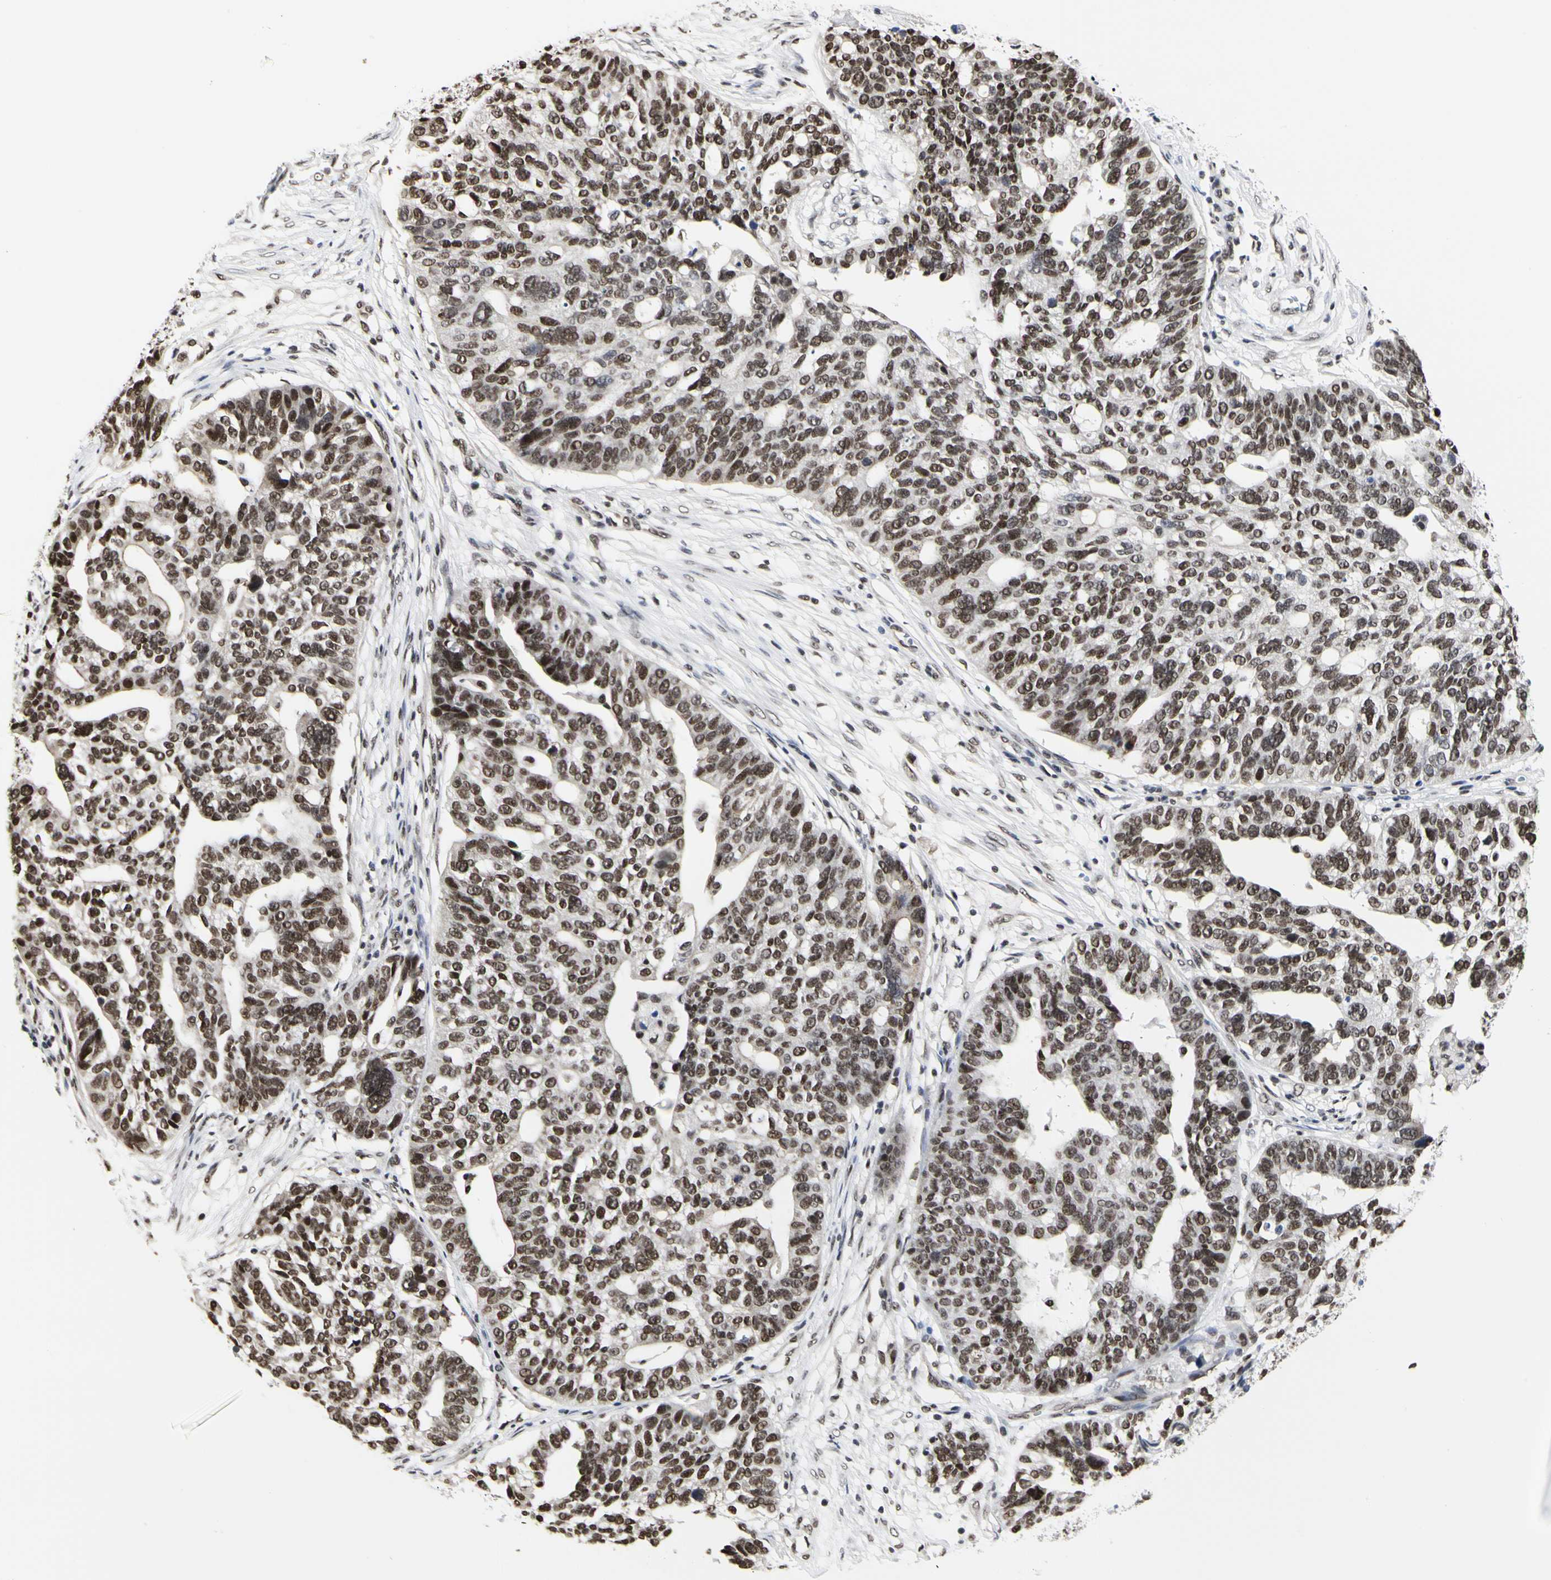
{"staining": {"intensity": "moderate", "quantity": ">75%", "location": "nuclear"}, "tissue": "ovarian cancer", "cell_type": "Tumor cells", "image_type": "cancer", "snomed": [{"axis": "morphology", "description": "Cystadenocarcinoma, serous, NOS"}, {"axis": "topography", "description": "Ovary"}], "caption": "Approximately >75% of tumor cells in human ovarian serous cystadenocarcinoma reveal moderate nuclear protein staining as visualized by brown immunohistochemical staining.", "gene": "PRMT3", "patient": {"sex": "female", "age": 59}}